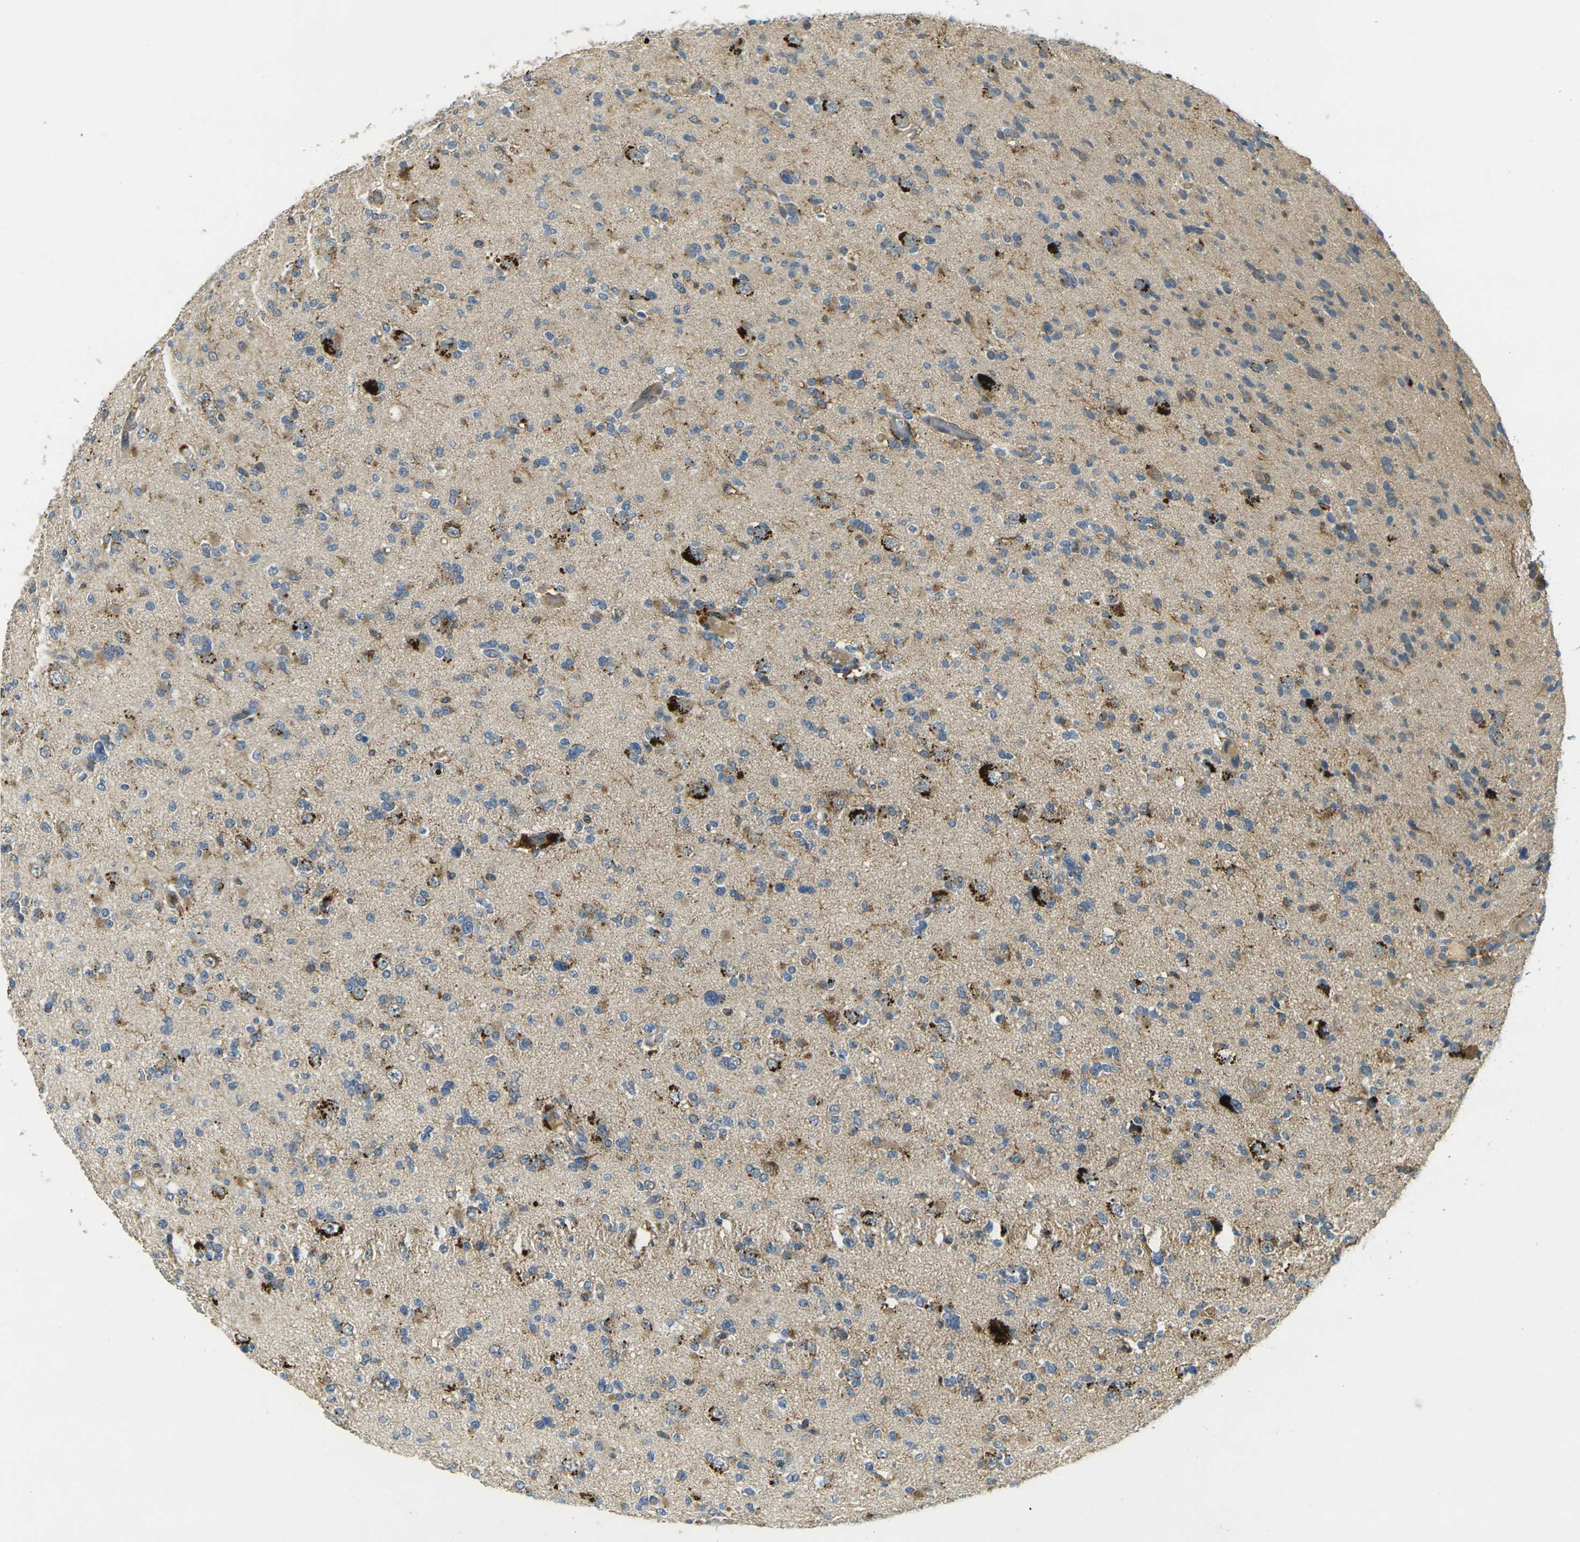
{"staining": {"intensity": "moderate", "quantity": "25%-75%", "location": "cytoplasmic/membranous"}, "tissue": "glioma", "cell_type": "Tumor cells", "image_type": "cancer", "snomed": [{"axis": "morphology", "description": "Glioma, malignant, Low grade"}, {"axis": "topography", "description": "Brain"}], "caption": "An immunohistochemistry photomicrograph of neoplastic tissue is shown. Protein staining in brown labels moderate cytoplasmic/membranous positivity in low-grade glioma (malignant) within tumor cells.", "gene": "PIGL", "patient": {"sex": "female", "age": 22}}